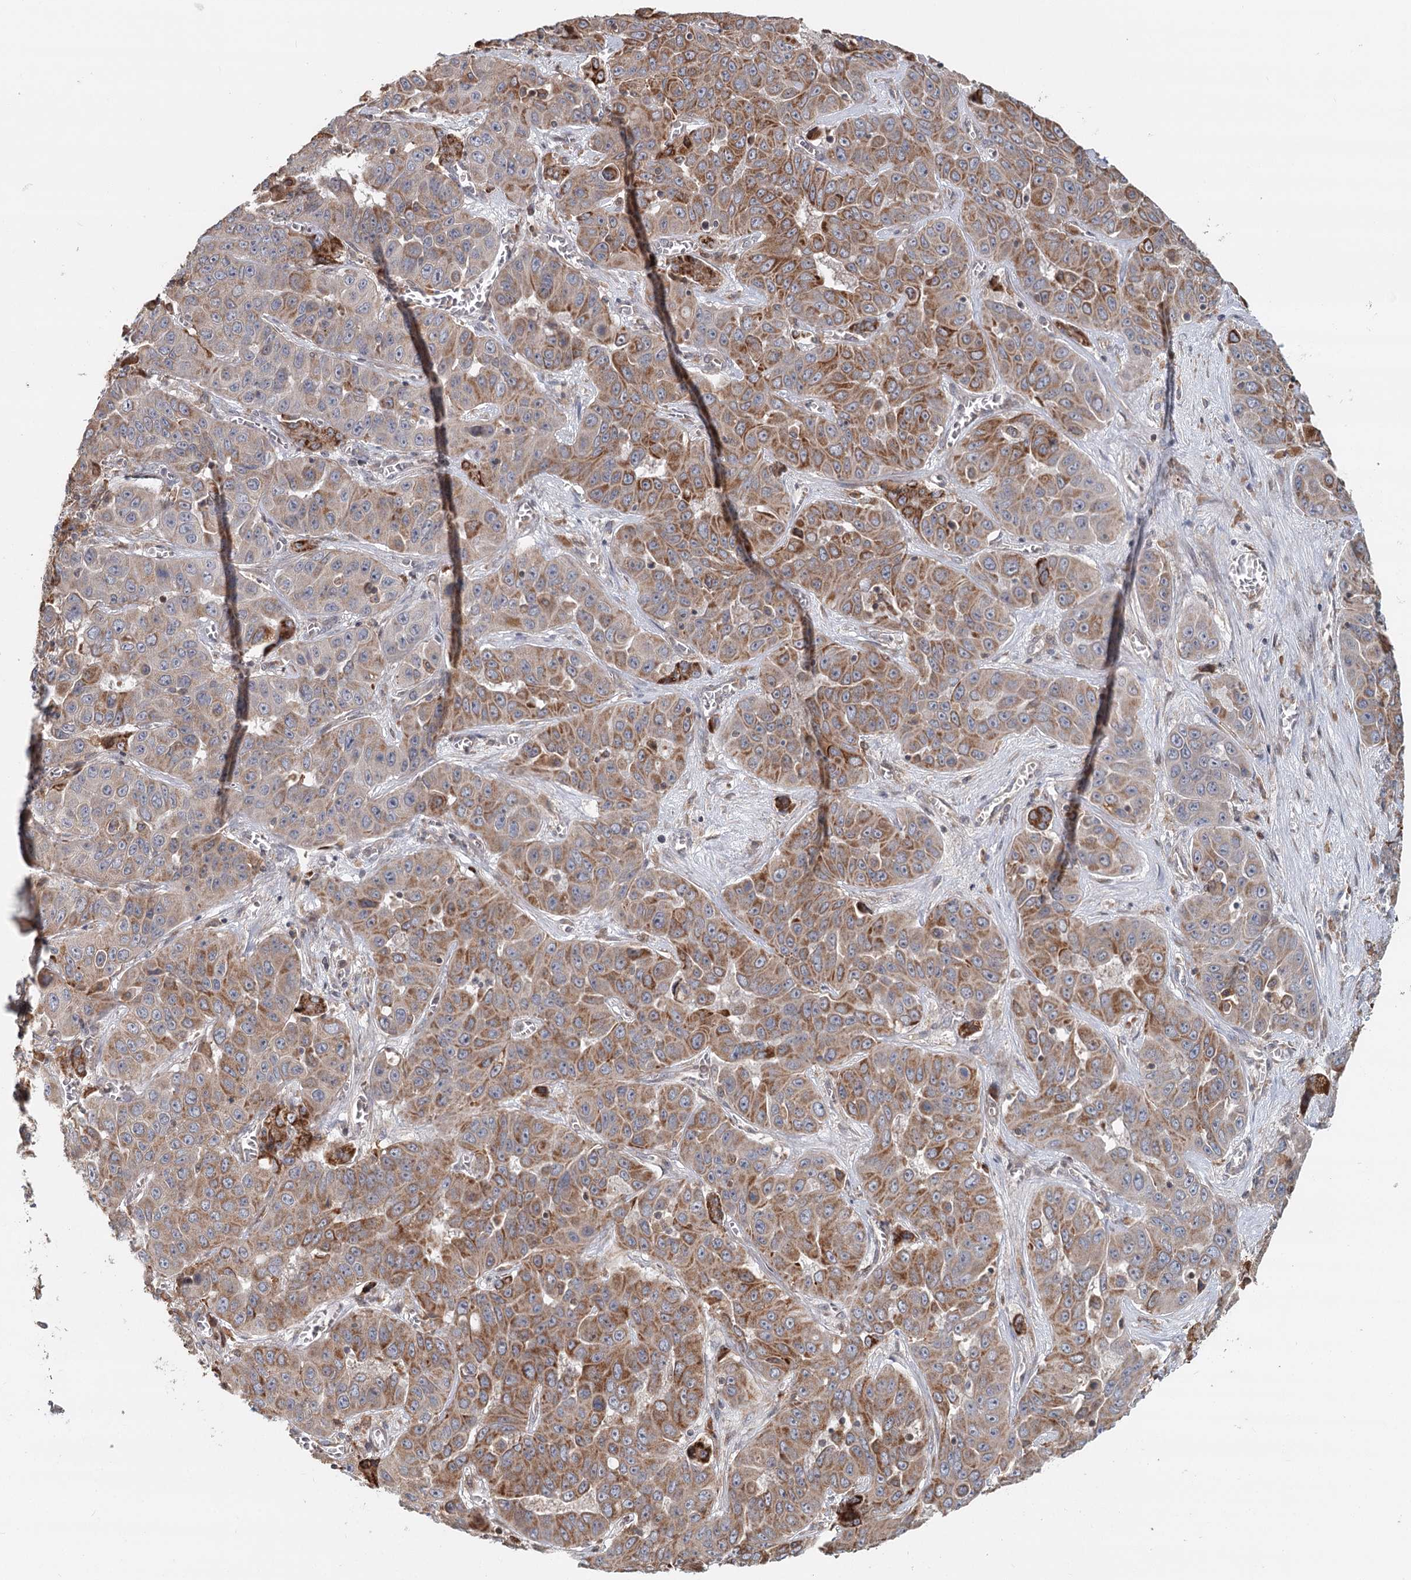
{"staining": {"intensity": "moderate", "quantity": ">75%", "location": "cytoplasmic/membranous"}, "tissue": "liver cancer", "cell_type": "Tumor cells", "image_type": "cancer", "snomed": [{"axis": "morphology", "description": "Cholangiocarcinoma"}, {"axis": "topography", "description": "Liver"}], "caption": "Immunohistochemical staining of liver cholangiocarcinoma reveals moderate cytoplasmic/membranous protein staining in approximately >75% of tumor cells.", "gene": "RNF111", "patient": {"sex": "female", "age": 52}}